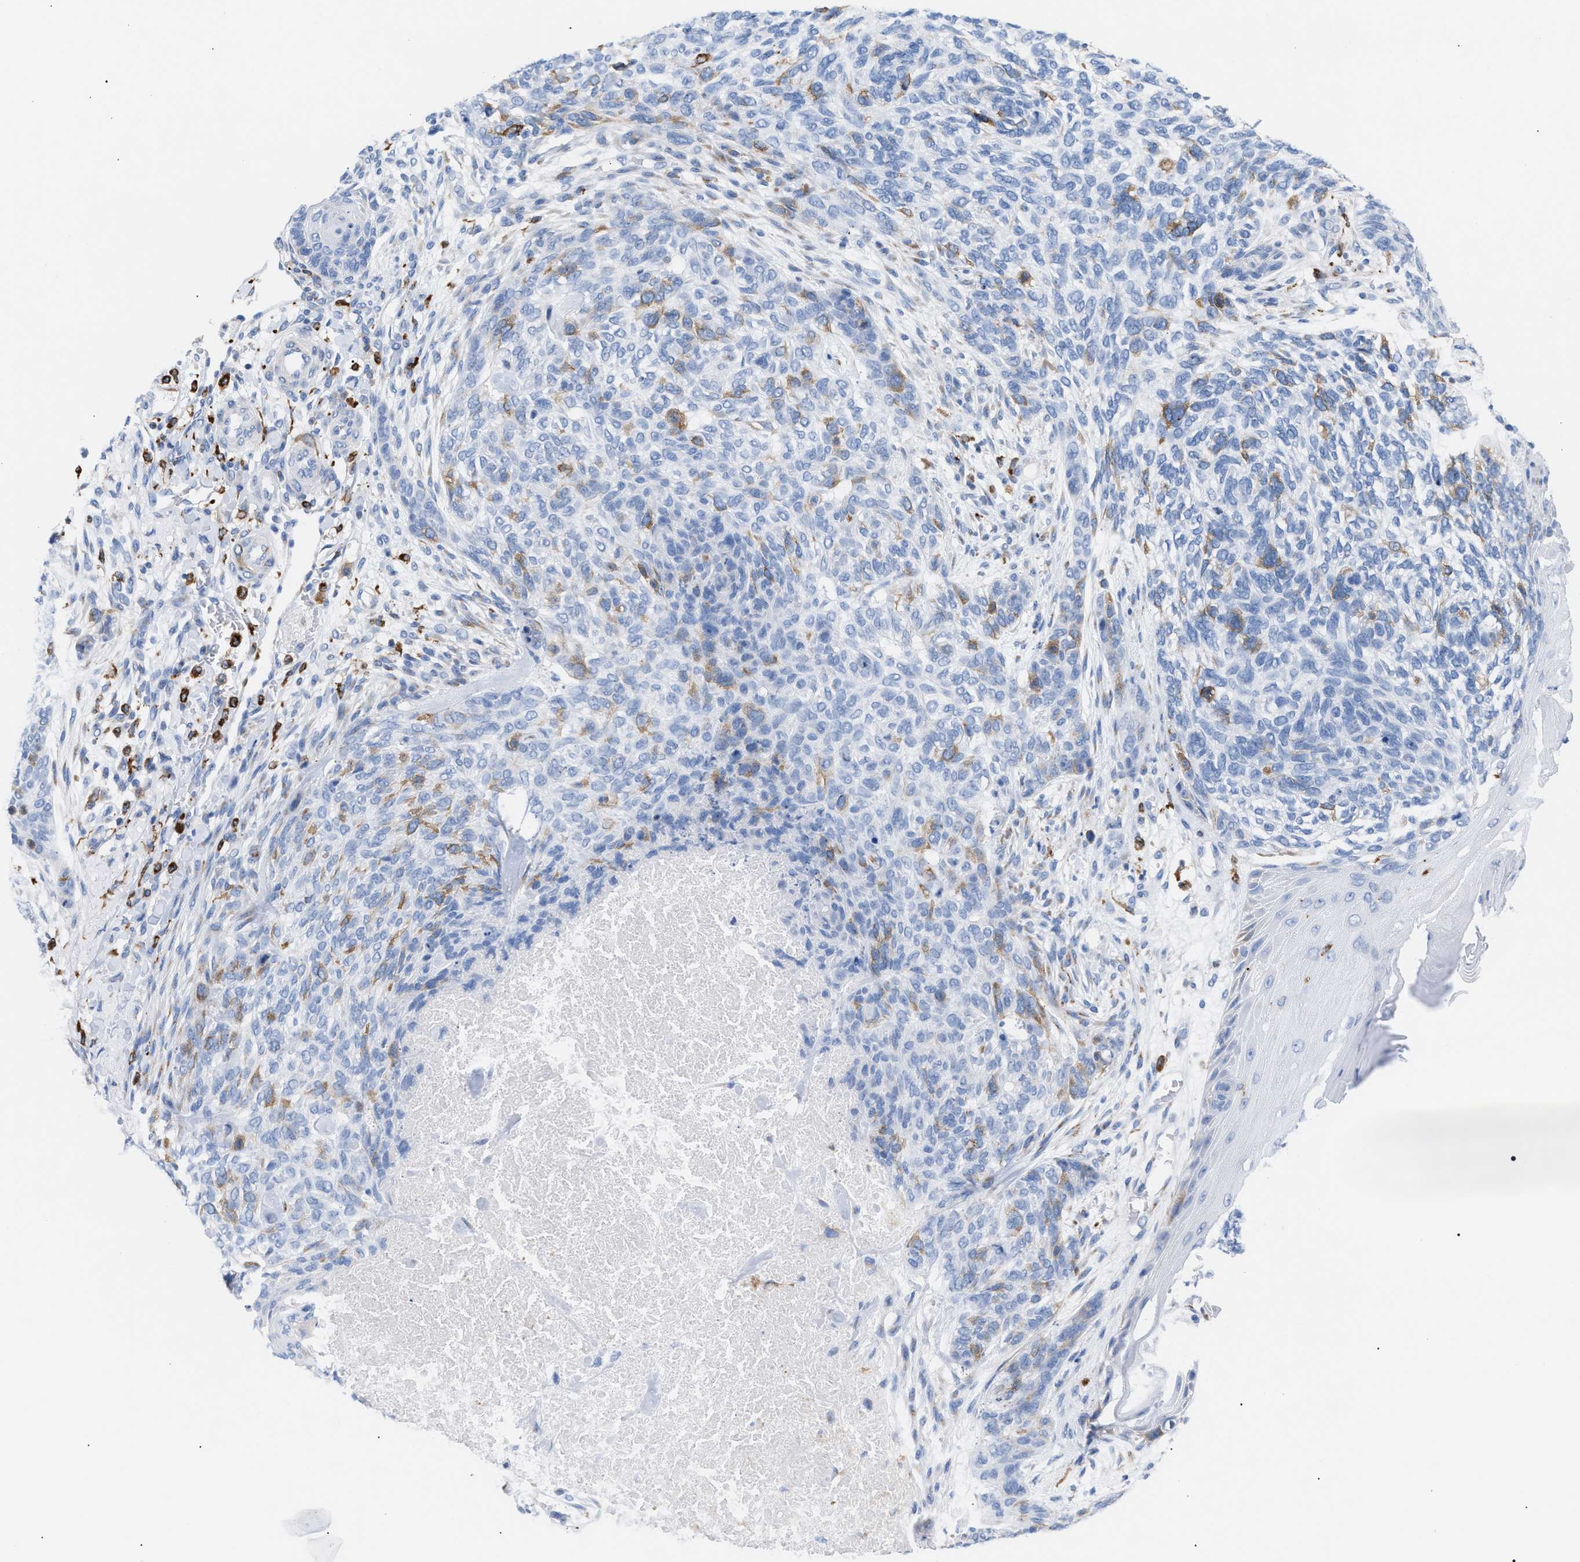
{"staining": {"intensity": "moderate", "quantity": "<25%", "location": "cytoplasmic/membranous"}, "tissue": "skin cancer", "cell_type": "Tumor cells", "image_type": "cancer", "snomed": [{"axis": "morphology", "description": "Basal cell carcinoma"}, {"axis": "topography", "description": "Skin"}], "caption": "Moderate cytoplasmic/membranous staining for a protein is present in about <25% of tumor cells of skin cancer (basal cell carcinoma) using immunohistochemistry (IHC).", "gene": "TACC3", "patient": {"sex": "male", "age": 55}}